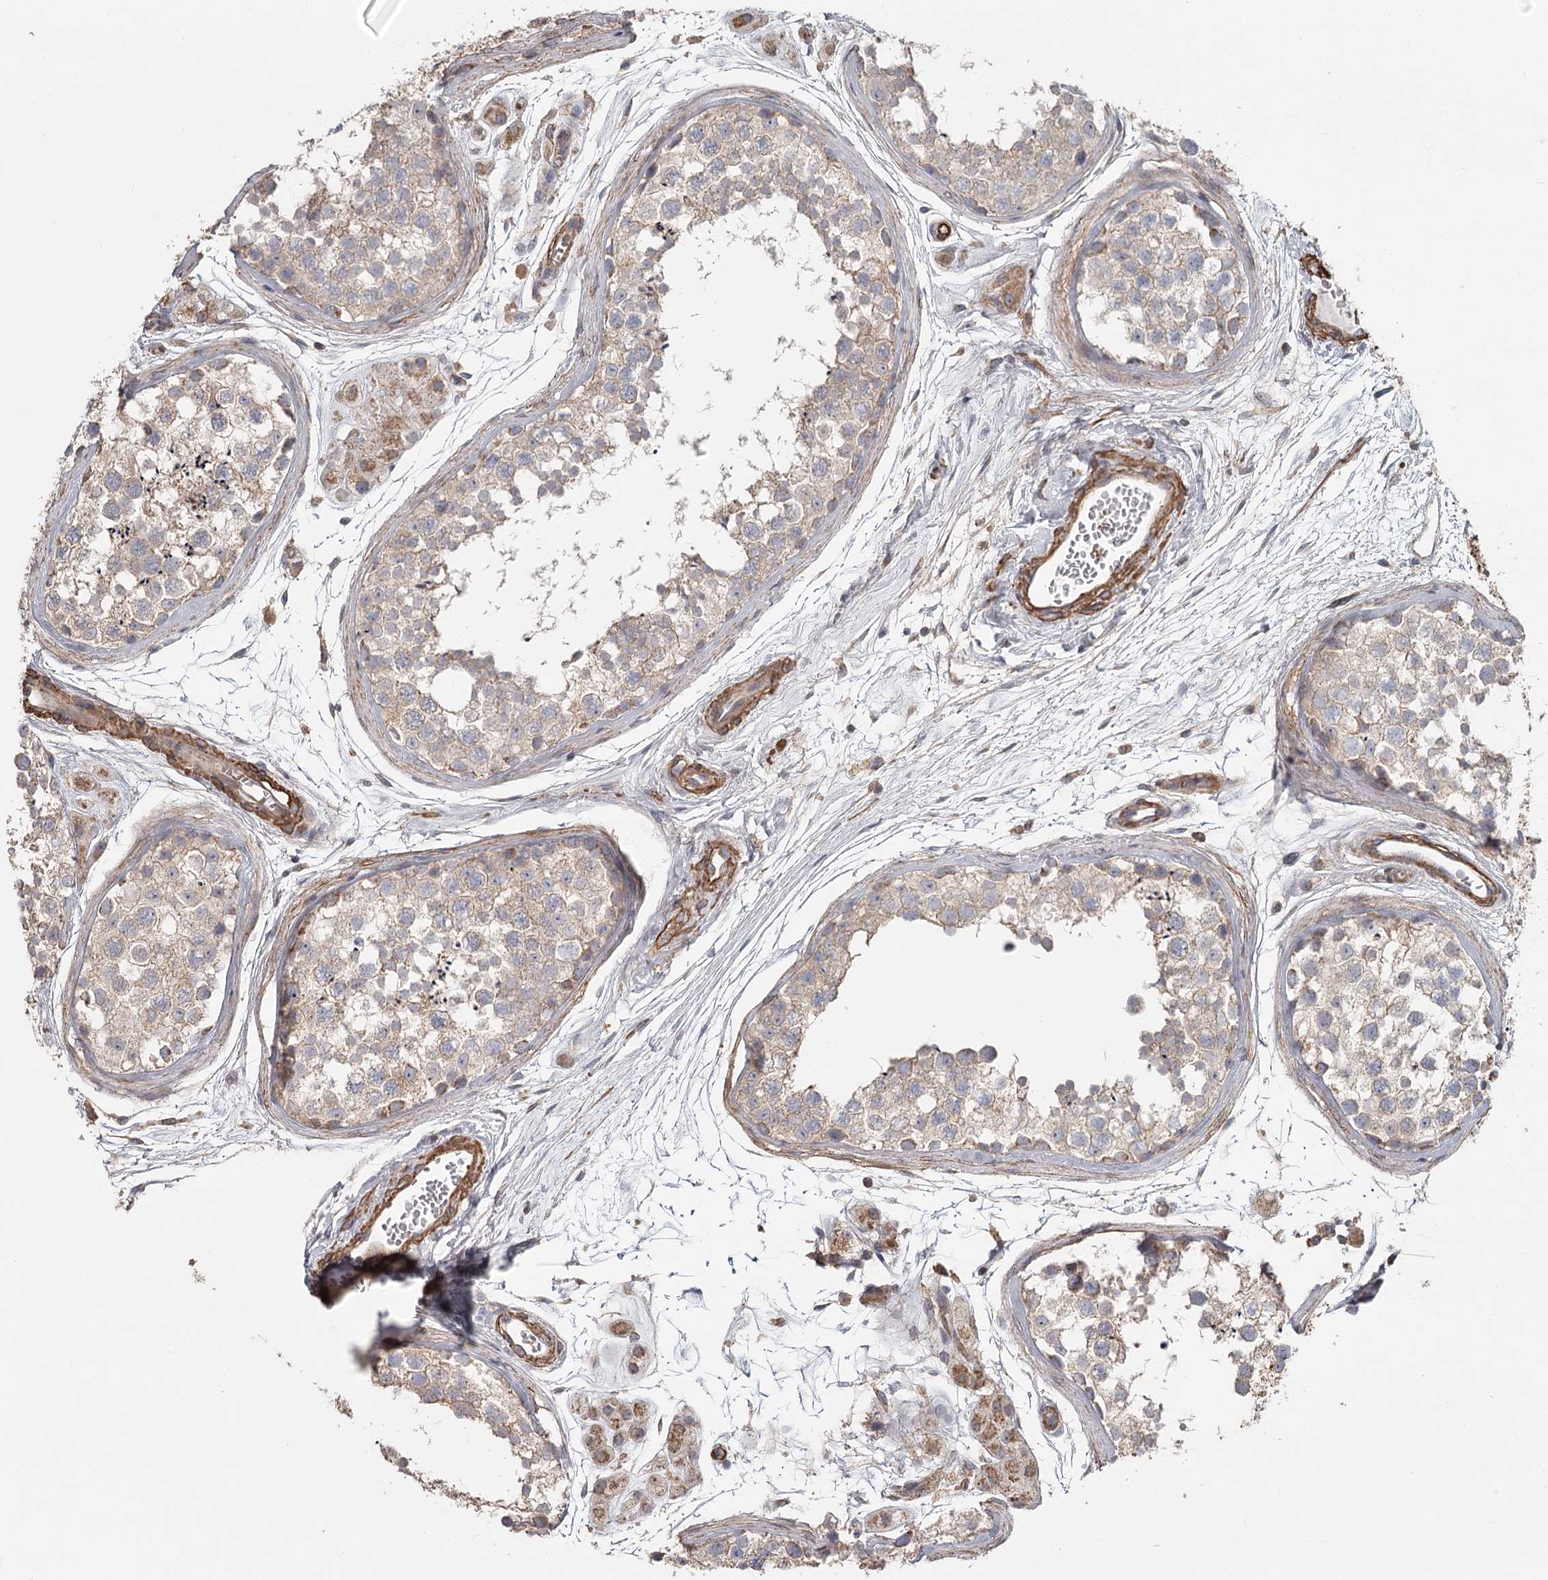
{"staining": {"intensity": "weak", "quantity": ">75%", "location": "cytoplasmic/membranous"}, "tissue": "testis", "cell_type": "Cells in seminiferous ducts", "image_type": "normal", "snomed": [{"axis": "morphology", "description": "Normal tissue, NOS"}, {"axis": "topography", "description": "Testis"}], "caption": "IHC staining of benign testis, which shows low levels of weak cytoplasmic/membranous staining in about >75% of cells in seminiferous ducts indicating weak cytoplasmic/membranous protein expression. The staining was performed using DAB (brown) for protein detection and nuclei were counterstained in hematoxylin (blue).", "gene": "DHRS9", "patient": {"sex": "male", "age": 56}}